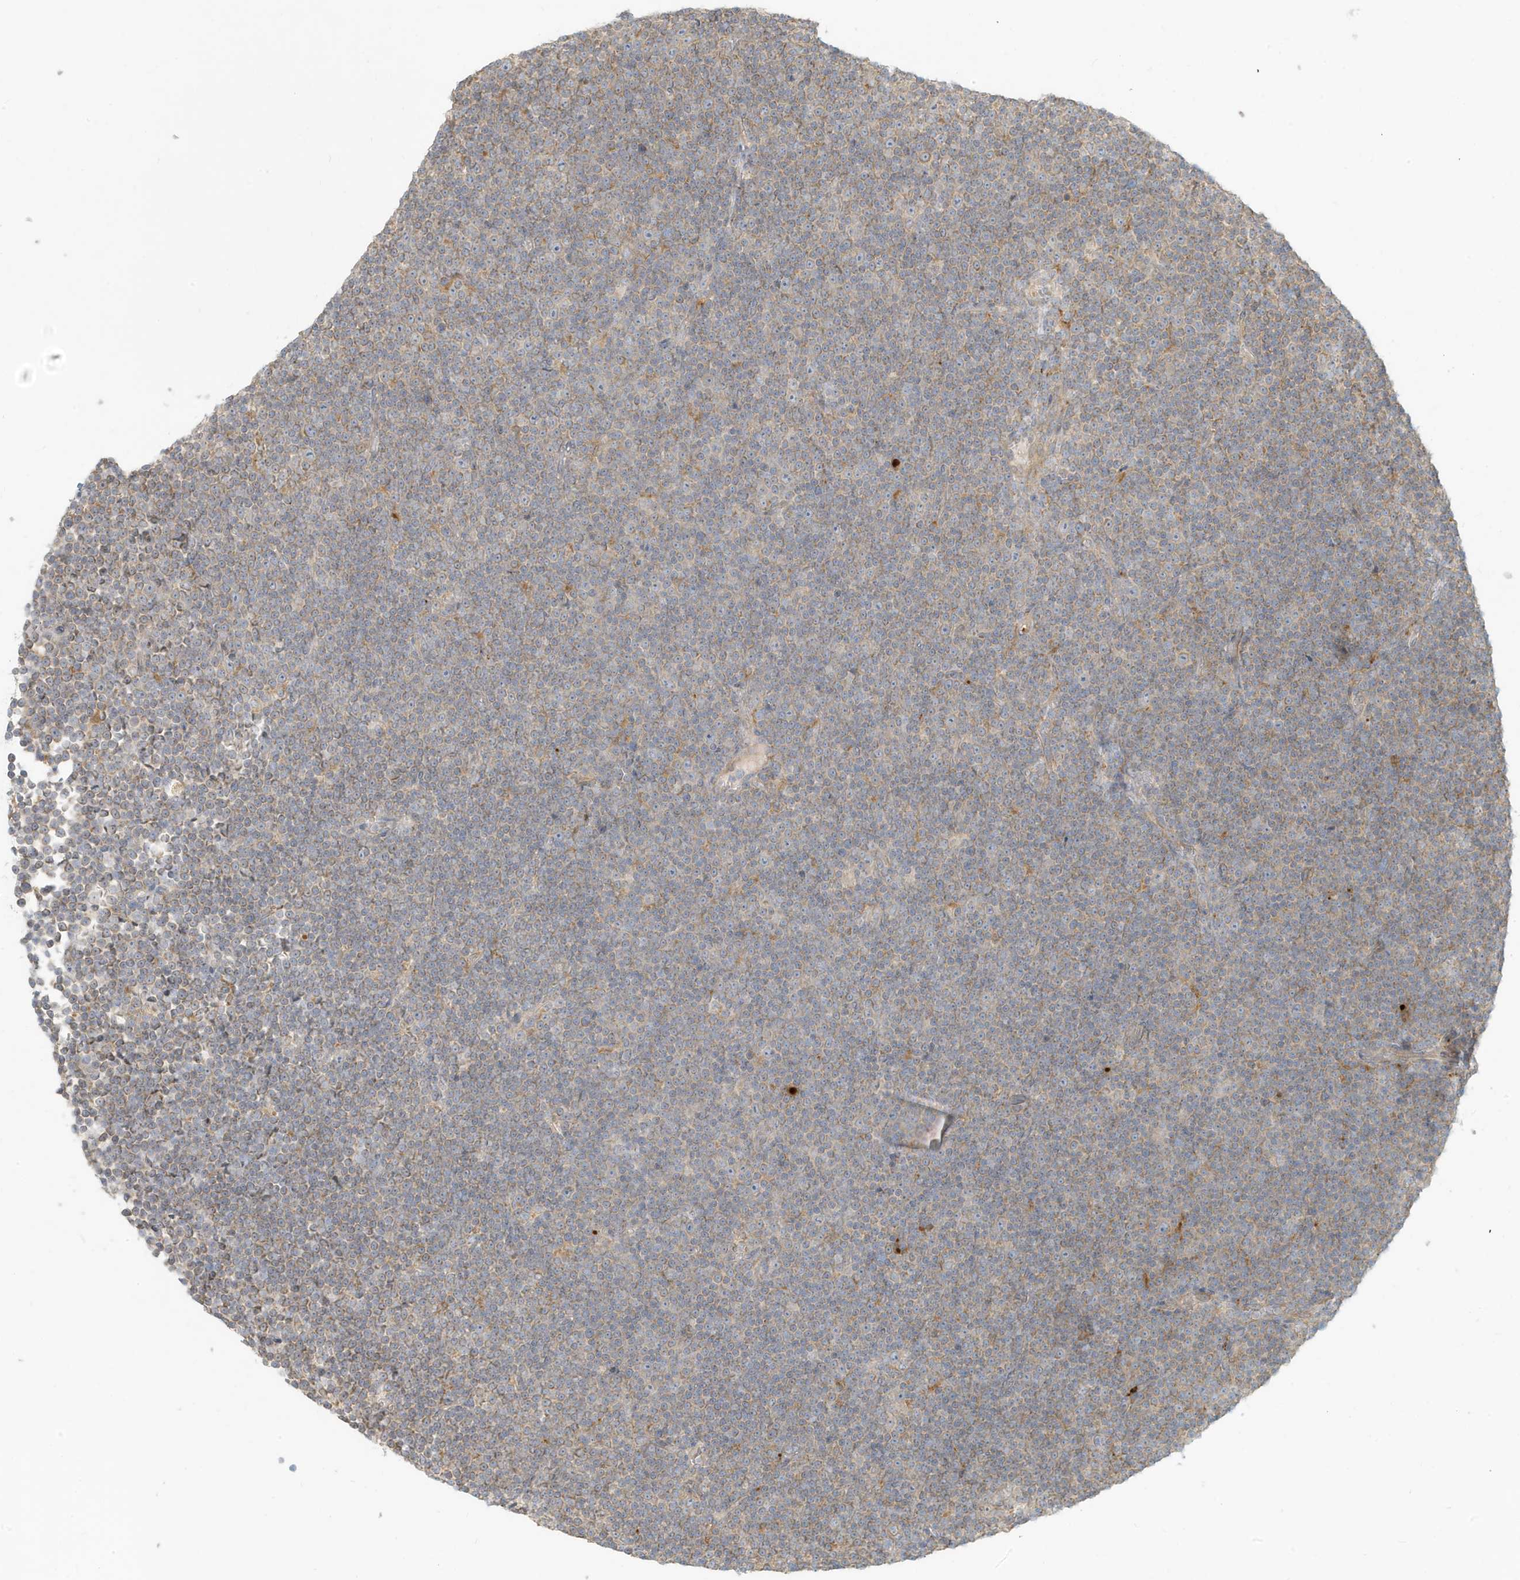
{"staining": {"intensity": "weak", "quantity": "<25%", "location": "cytoplasmic/membranous"}, "tissue": "lymphoma", "cell_type": "Tumor cells", "image_type": "cancer", "snomed": [{"axis": "morphology", "description": "Malignant lymphoma, non-Hodgkin's type, Low grade"}, {"axis": "topography", "description": "Lymph node"}], "caption": "Malignant lymphoma, non-Hodgkin's type (low-grade) stained for a protein using immunohistochemistry (IHC) shows no staining tumor cells.", "gene": "MCOLN1", "patient": {"sex": "female", "age": 67}}